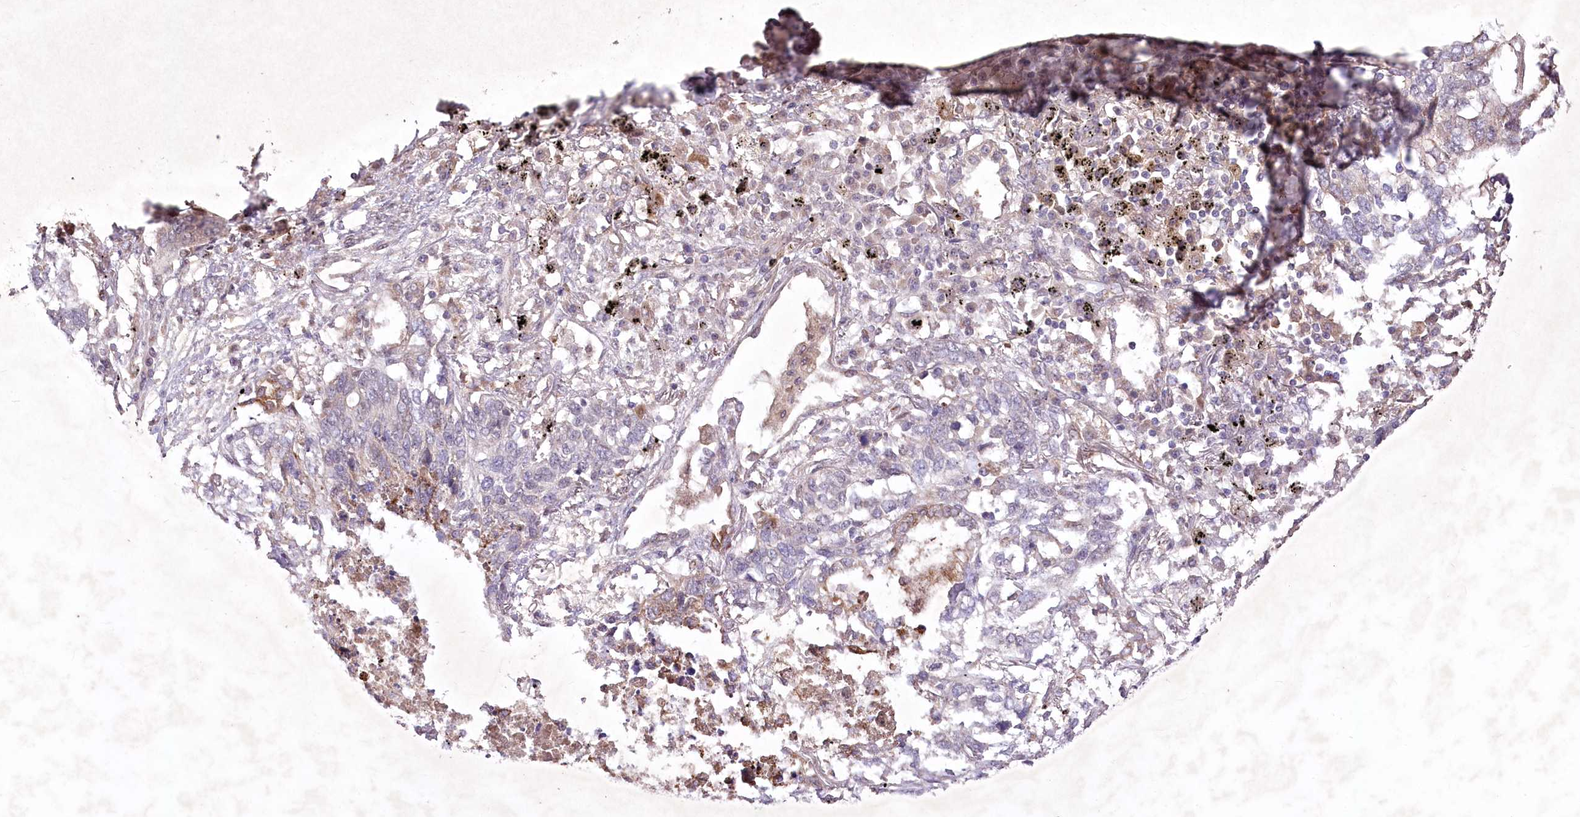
{"staining": {"intensity": "weak", "quantity": "<25%", "location": "cytoplasmic/membranous"}, "tissue": "lung cancer", "cell_type": "Tumor cells", "image_type": "cancer", "snomed": [{"axis": "morphology", "description": "Squamous cell carcinoma, NOS"}, {"axis": "topography", "description": "Lung"}], "caption": "High power microscopy photomicrograph of an immunohistochemistry (IHC) photomicrograph of lung squamous cell carcinoma, revealing no significant expression in tumor cells. Nuclei are stained in blue.", "gene": "HELT", "patient": {"sex": "female", "age": 63}}